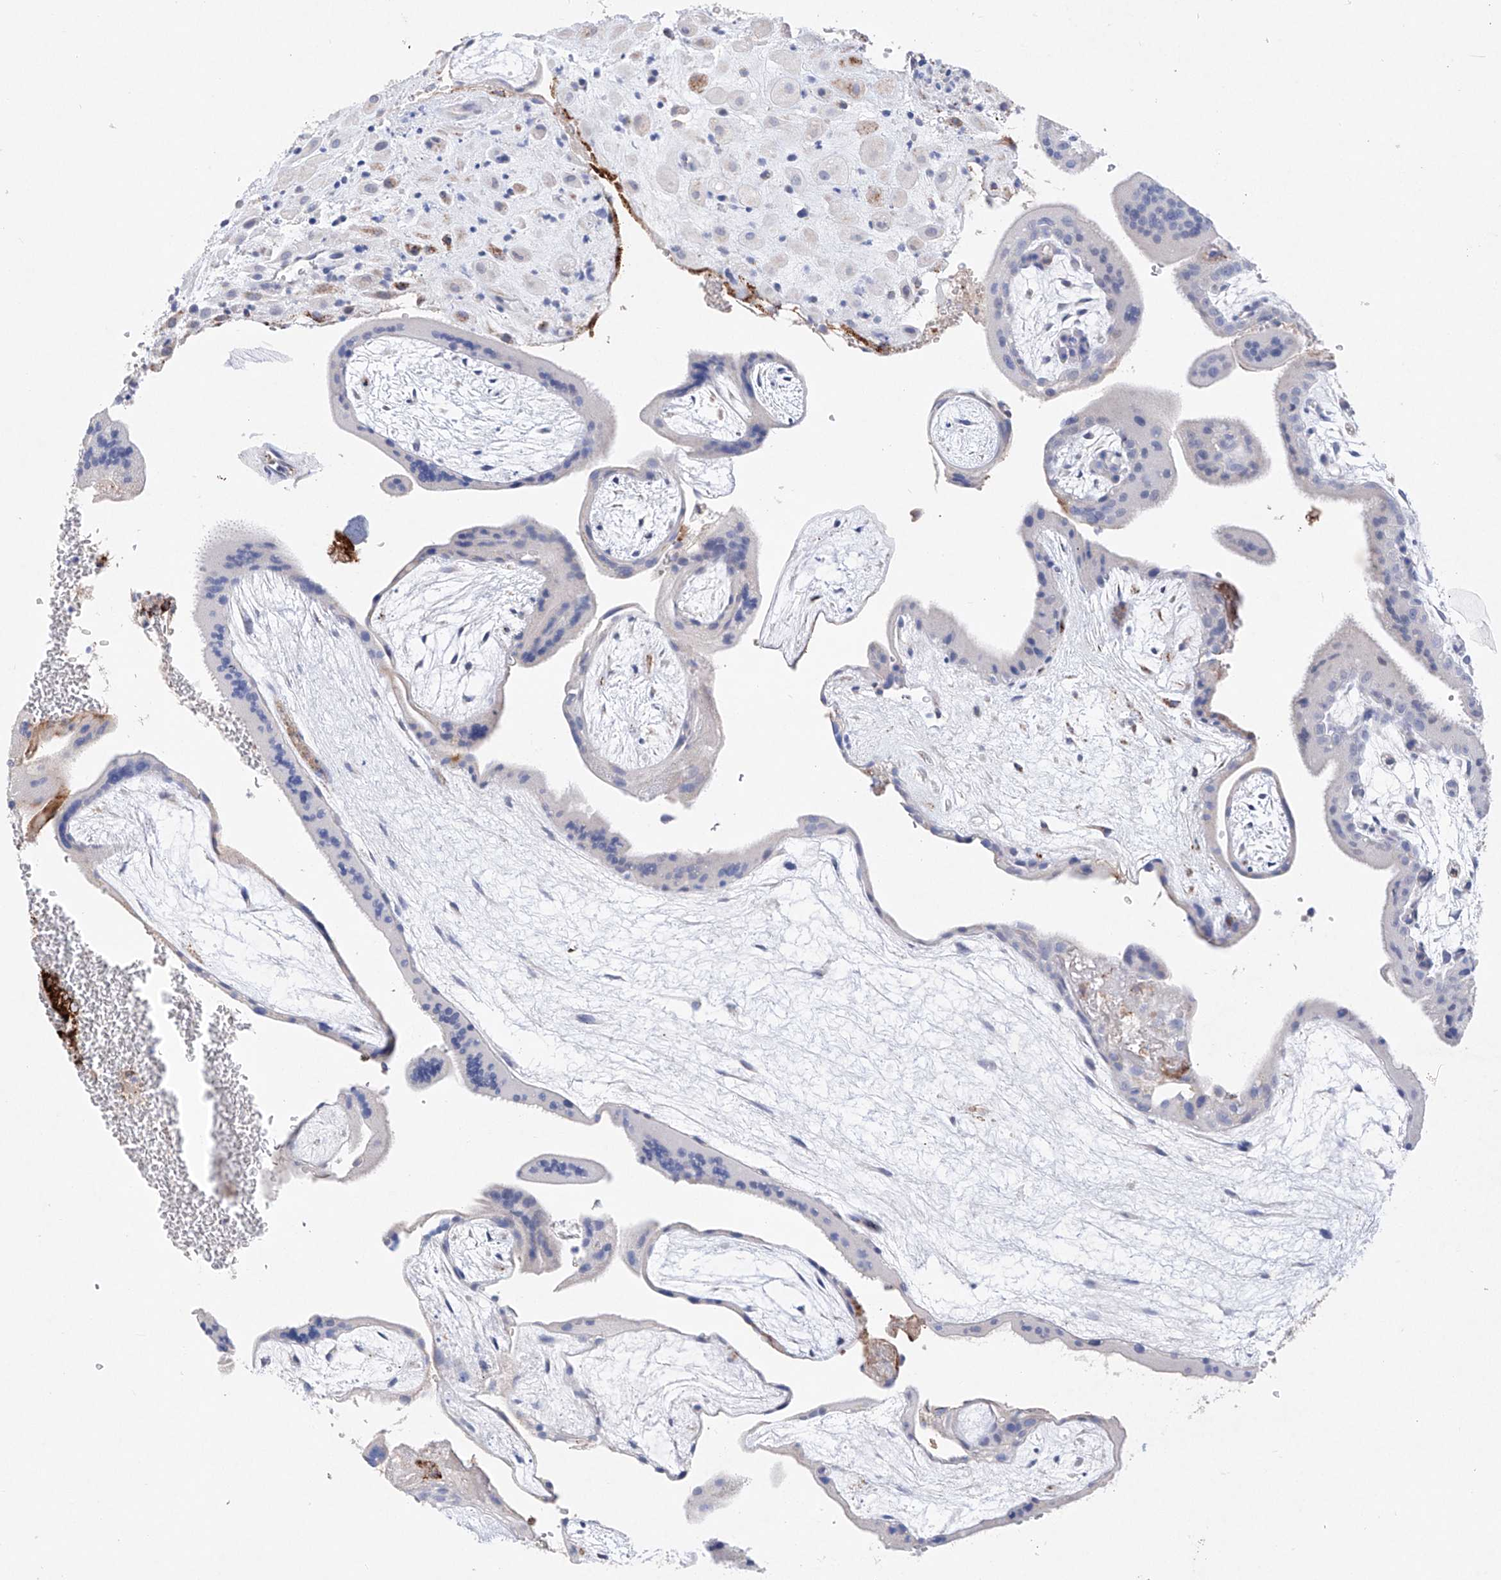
{"staining": {"intensity": "negative", "quantity": "none", "location": "none"}, "tissue": "placenta", "cell_type": "Decidual cells", "image_type": "normal", "snomed": [{"axis": "morphology", "description": "Normal tissue, NOS"}, {"axis": "topography", "description": "Placenta"}], "caption": "This histopathology image is of benign placenta stained with IHC to label a protein in brown with the nuclei are counter-stained blue. There is no positivity in decidual cells.", "gene": "NRROS", "patient": {"sex": "female", "age": 35}}